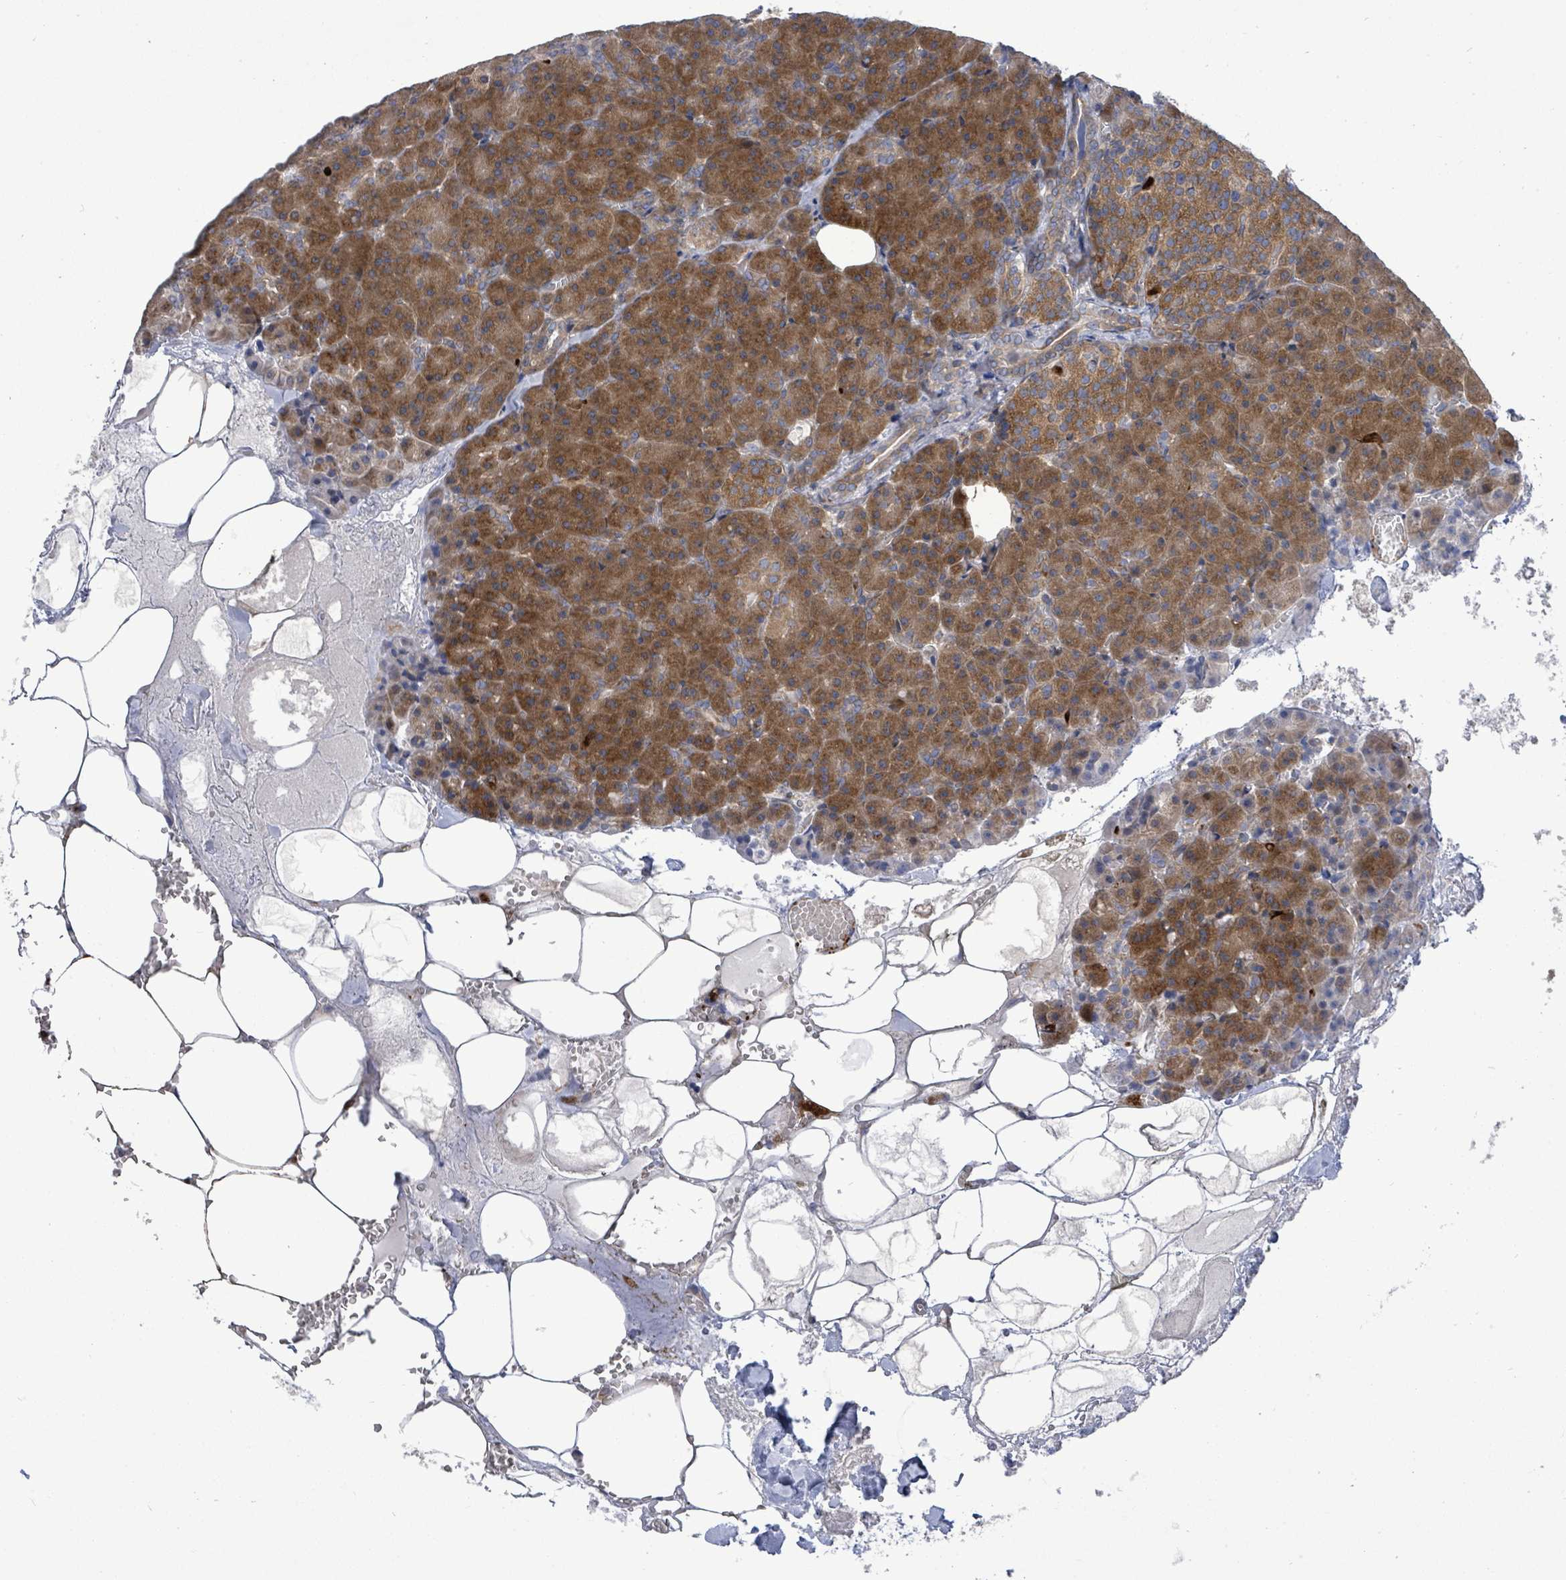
{"staining": {"intensity": "strong", "quantity": ">75%", "location": "cytoplasmic/membranous"}, "tissue": "pancreas", "cell_type": "Exocrine glandular cells", "image_type": "normal", "snomed": [{"axis": "morphology", "description": "Normal tissue, NOS"}, {"axis": "topography", "description": "Pancreas"}], "caption": "Immunohistochemical staining of benign pancreas displays strong cytoplasmic/membranous protein expression in approximately >75% of exocrine glandular cells.", "gene": "SAR1A", "patient": {"sex": "female", "age": 74}}